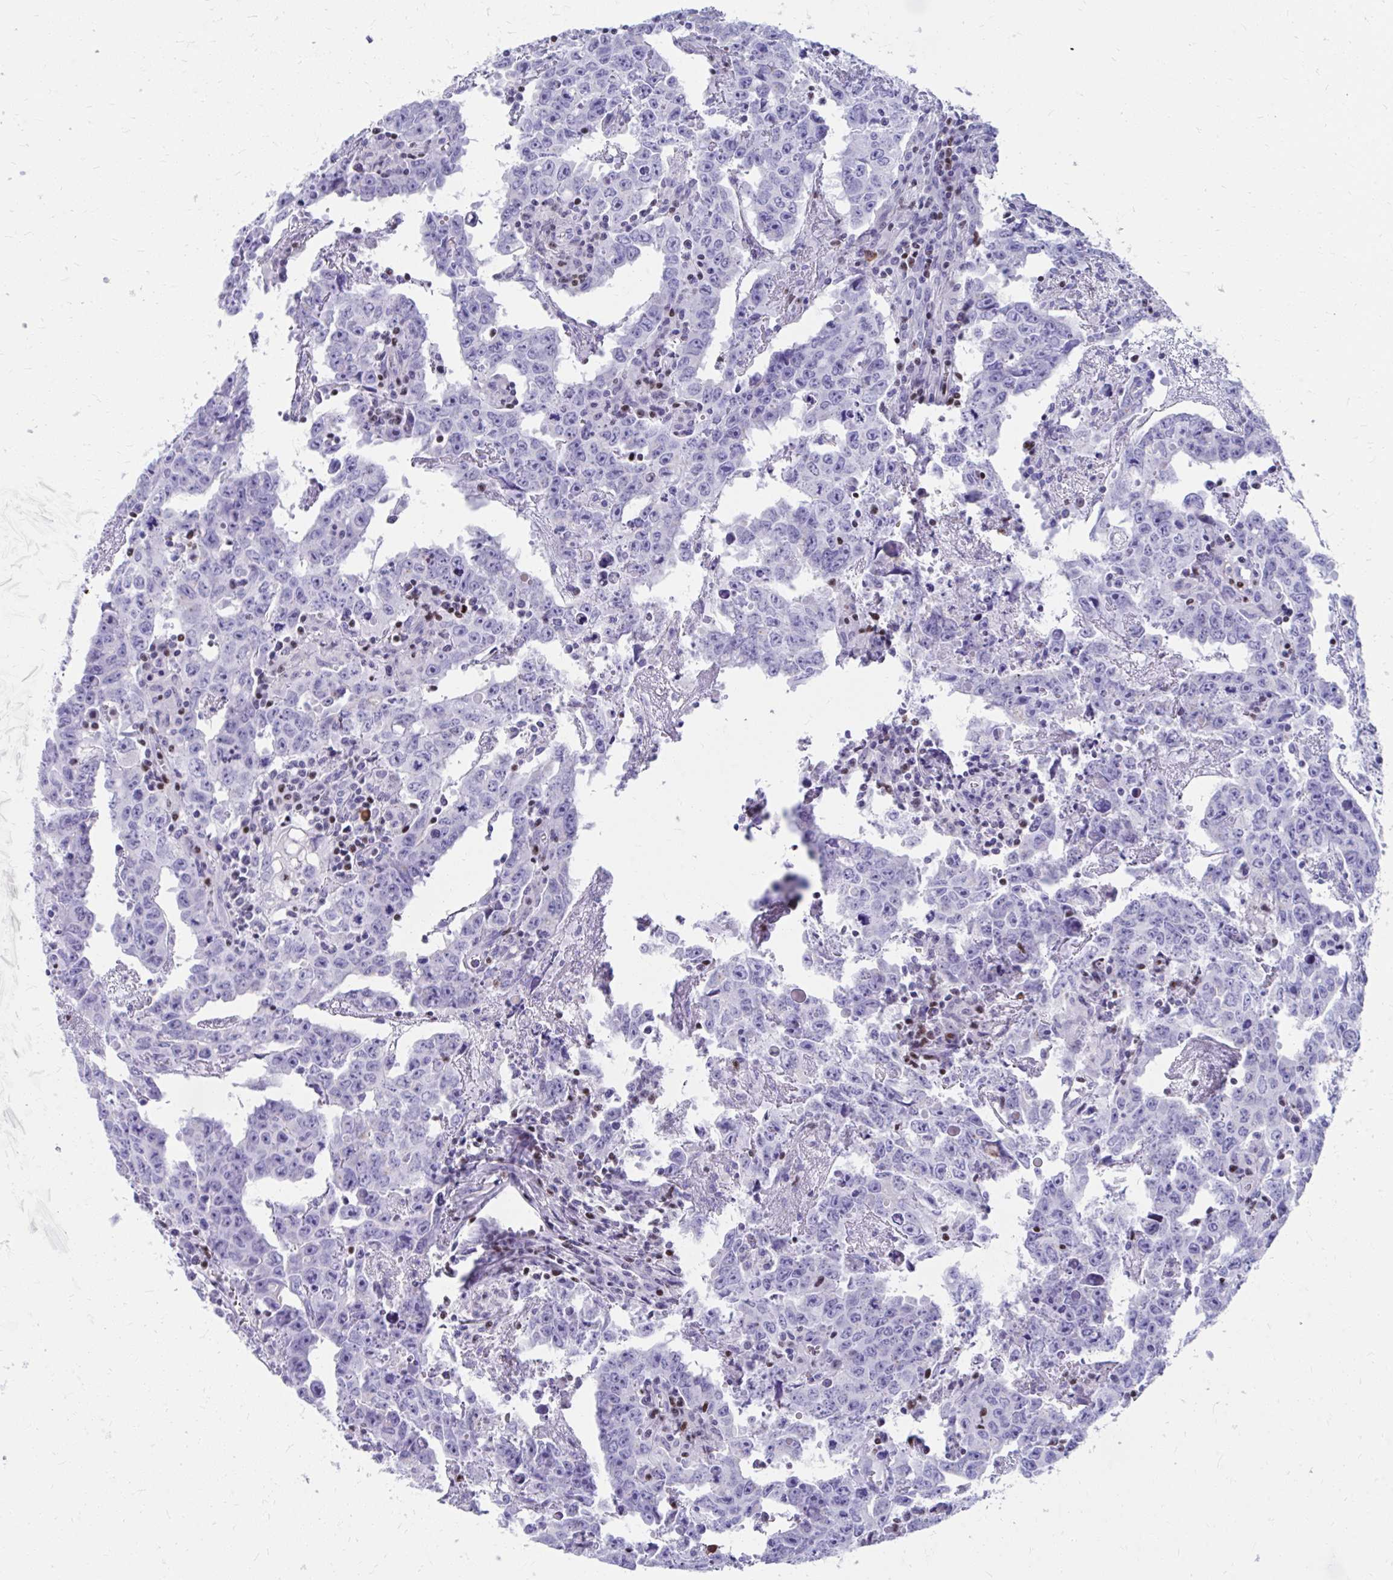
{"staining": {"intensity": "negative", "quantity": "none", "location": "none"}, "tissue": "testis cancer", "cell_type": "Tumor cells", "image_type": "cancer", "snomed": [{"axis": "morphology", "description": "Carcinoma, Embryonal, NOS"}, {"axis": "topography", "description": "Testis"}], "caption": "Immunohistochemistry (IHC) photomicrograph of testis cancer stained for a protein (brown), which displays no staining in tumor cells. (DAB IHC visualized using brightfield microscopy, high magnification).", "gene": "RUNX3", "patient": {"sex": "male", "age": 22}}